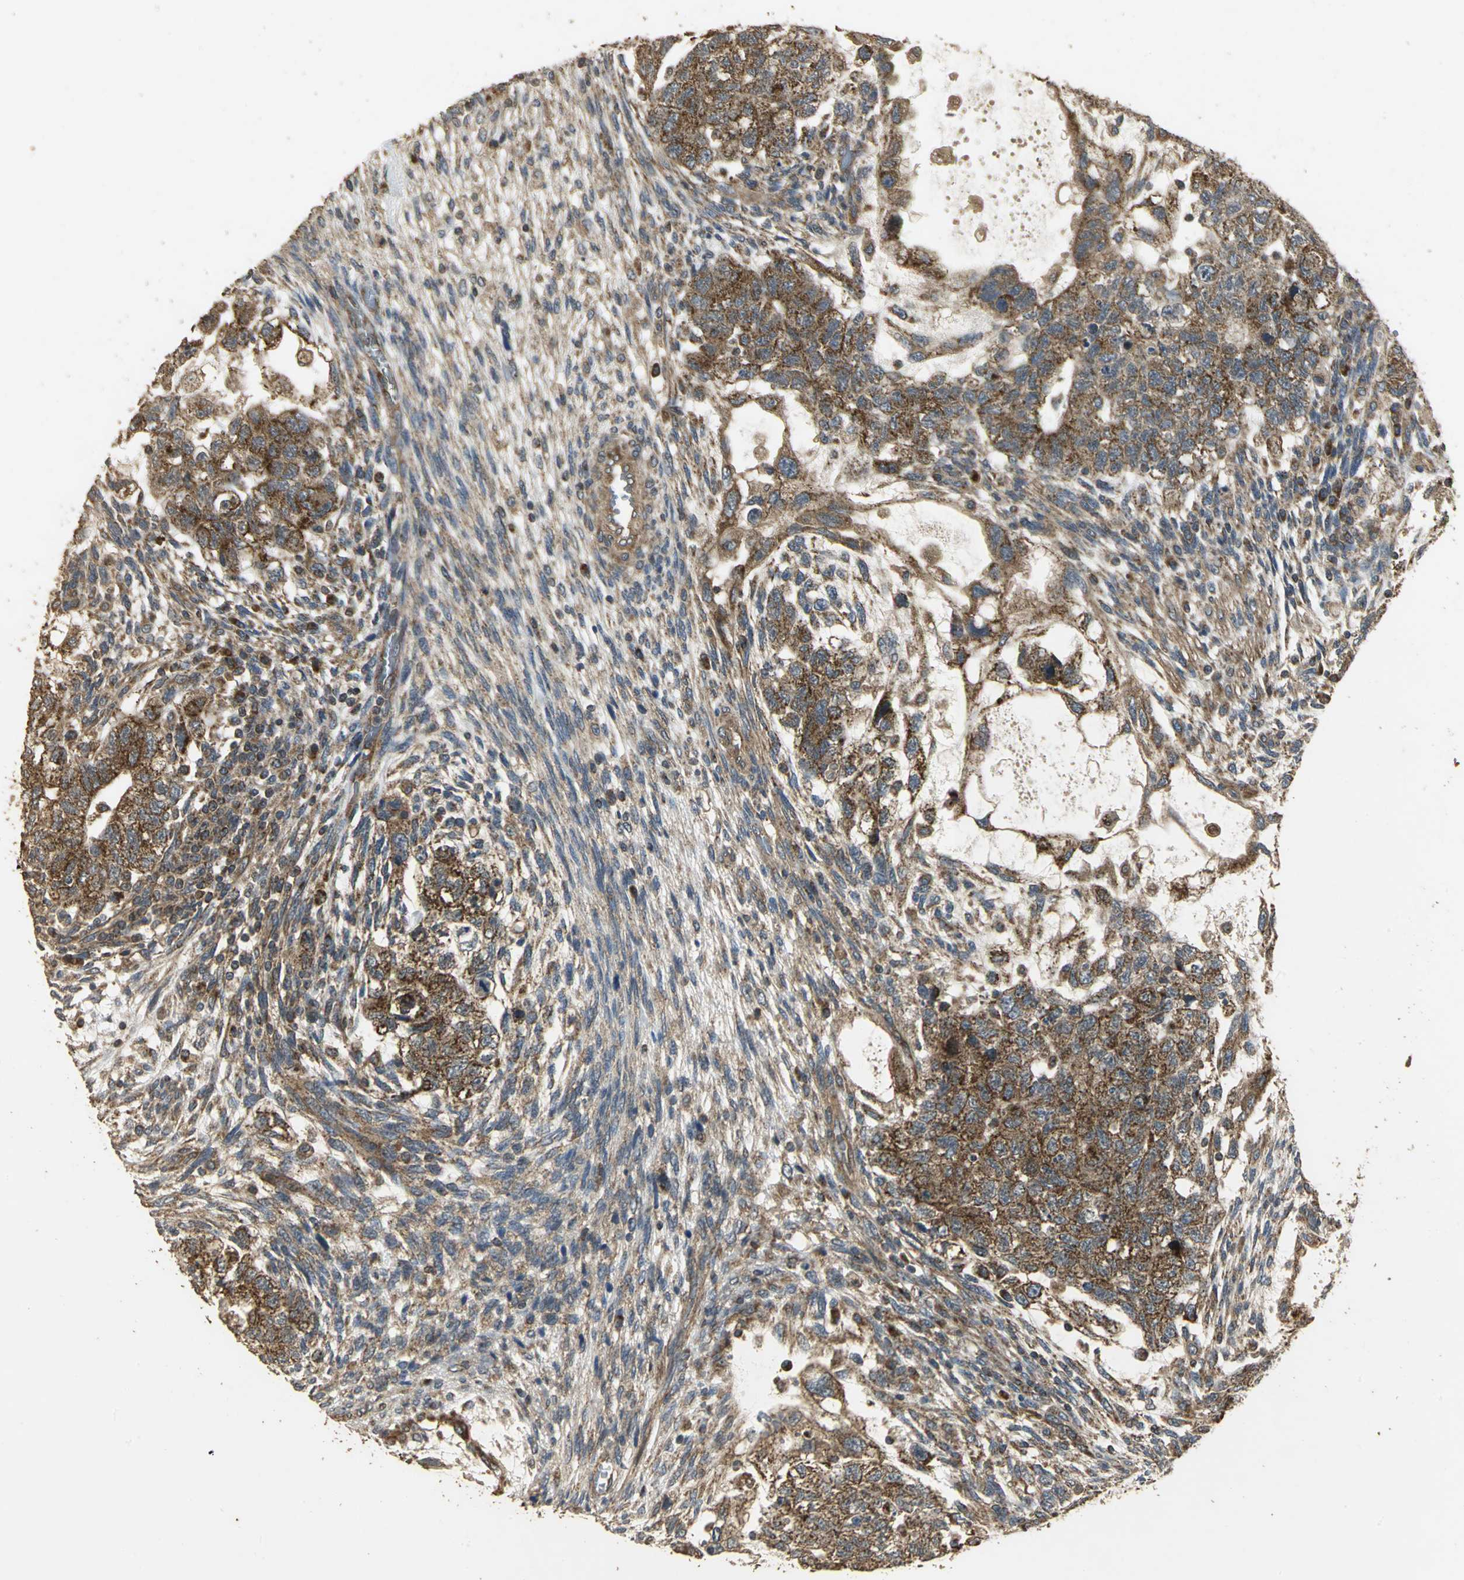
{"staining": {"intensity": "strong", "quantity": ">75%", "location": "cytoplasmic/membranous"}, "tissue": "testis cancer", "cell_type": "Tumor cells", "image_type": "cancer", "snomed": [{"axis": "morphology", "description": "Normal tissue, NOS"}, {"axis": "morphology", "description": "Carcinoma, Embryonal, NOS"}, {"axis": "topography", "description": "Testis"}], "caption": "High-magnification brightfield microscopy of testis cancer stained with DAB (brown) and counterstained with hematoxylin (blue). tumor cells exhibit strong cytoplasmic/membranous expression is seen in approximately>75% of cells.", "gene": "KANK1", "patient": {"sex": "male", "age": 36}}